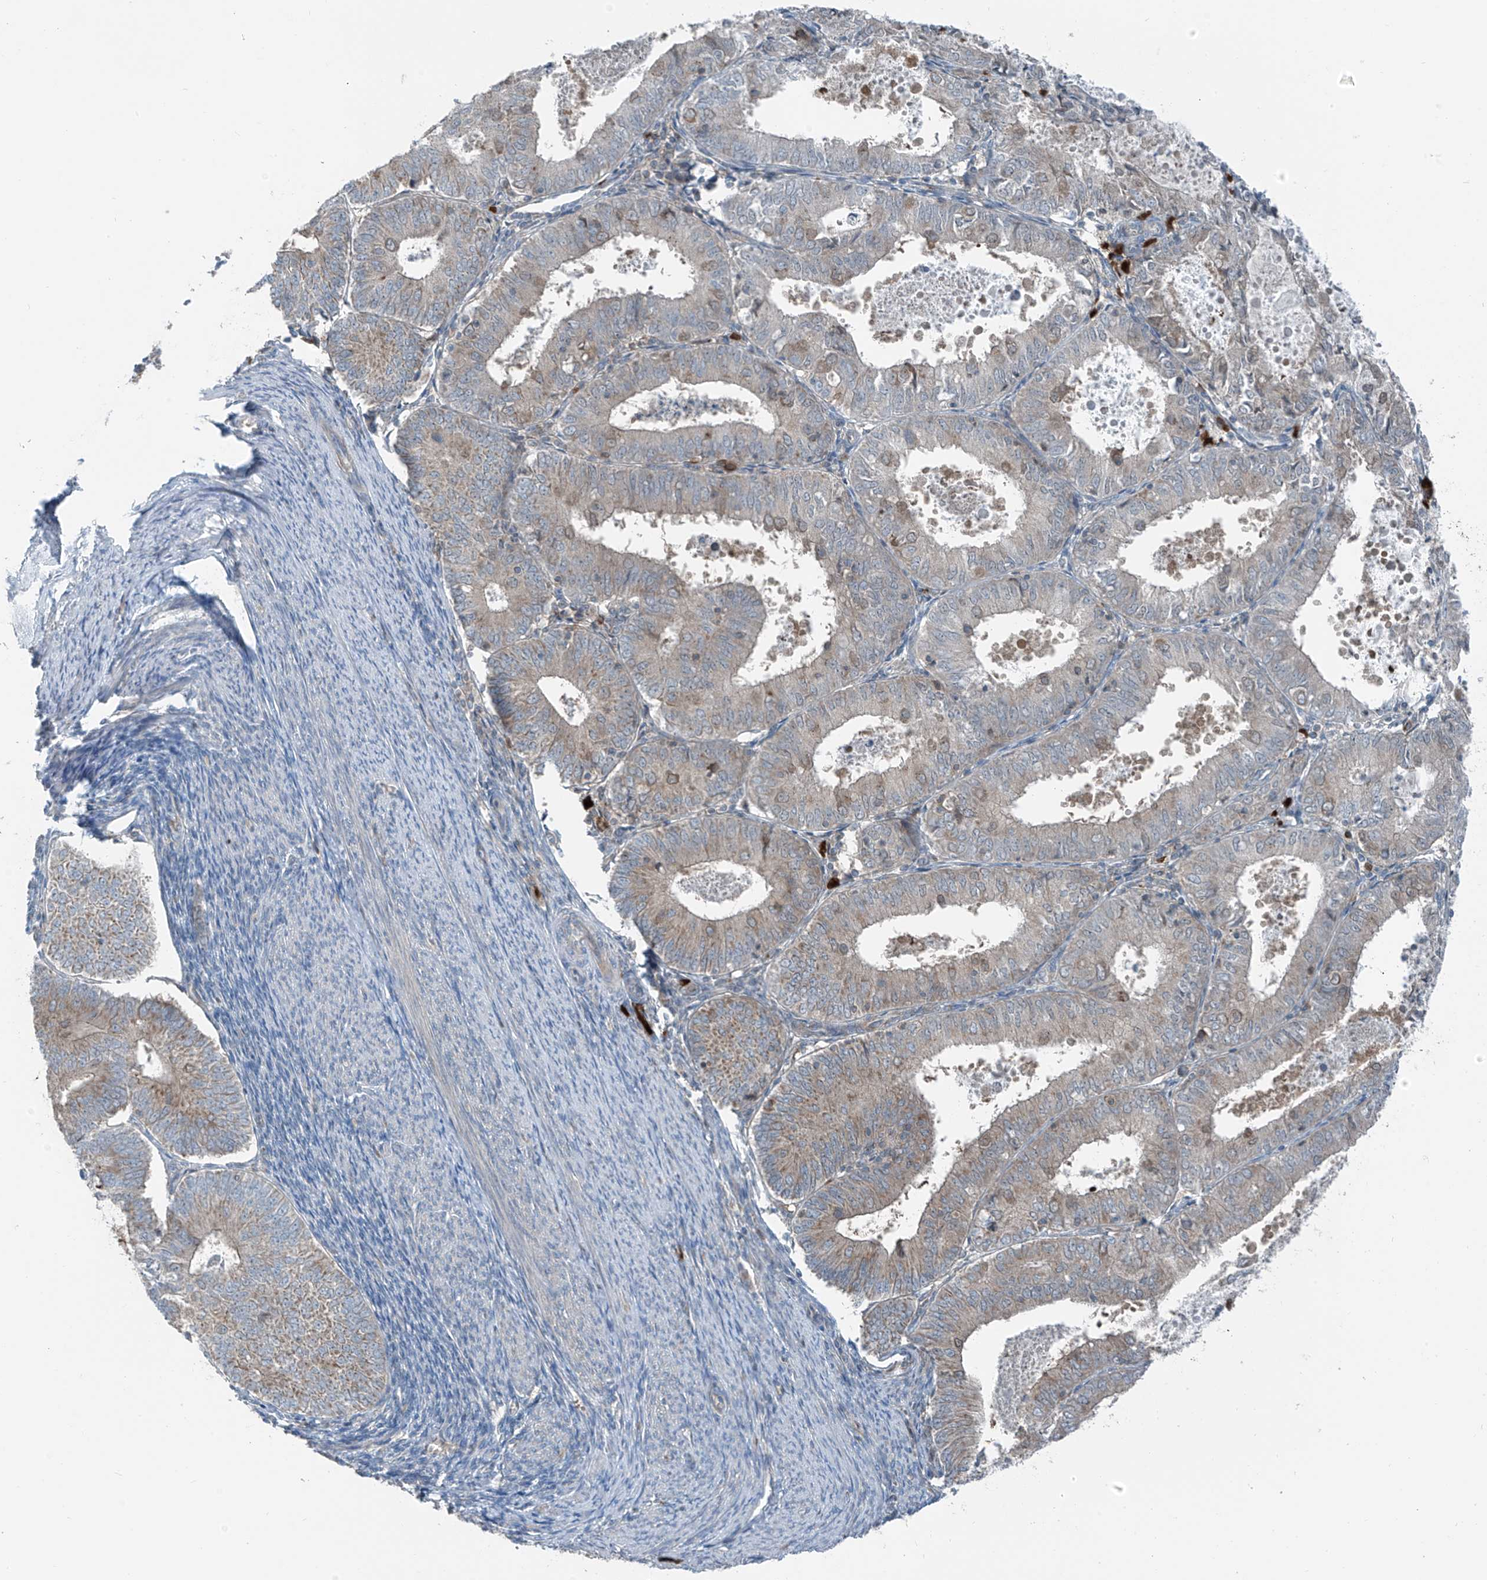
{"staining": {"intensity": "weak", "quantity": "<25%", "location": "cytoplasmic/membranous"}, "tissue": "endometrial cancer", "cell_type": "Tumor cells", "image_type": "cancer", "snomed": [{"axis": "morphology", "description": "Adenocarcinoma, NOS"}, {"axis": "topography", "description": "Endometrium"}], "caption": "A photomicrograph of endometrial adenocarcinoma stained for a protein exhibits no brown staining in tumor cells. The staining is performed using DAB brown chromogen with nuclei counter-stained in using hematoxylin.", "gene": "SLC12A6", "patient": {"sex": "female", "age": 57}}